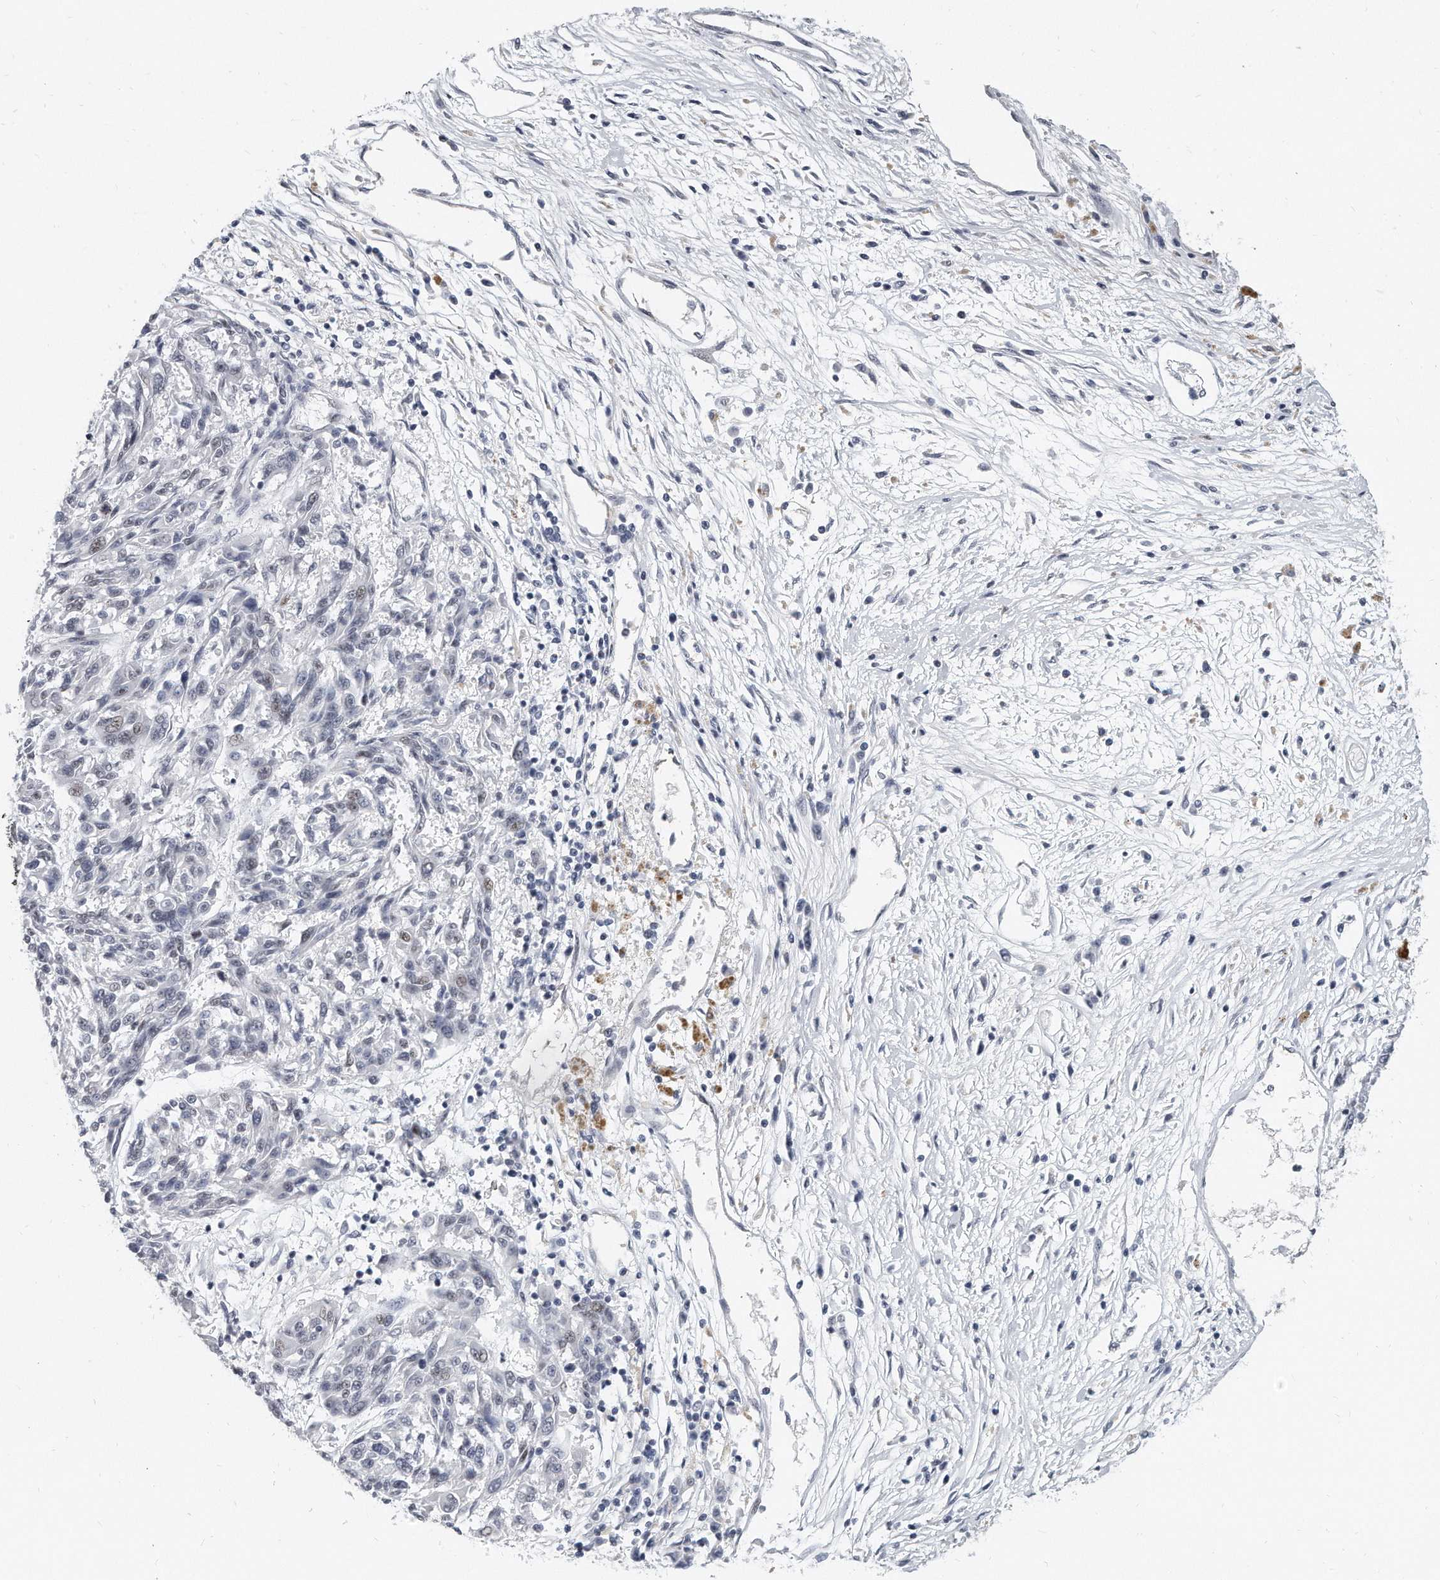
{"staining": {"intensity": "negative", "quantity": "none", "location": "none"}, "tissue": "melanoma", "cell_type": "Tumor cells", "image_type": "cancer", "snomed": [{"axis": "morphology", "description": "Malignant melanoma, NOS"}, {"axis": "topography", "description": "Skin"}], "caption": "Tumor cells show no significant protein staining in melanoma.", "gene": "TFCP2L1", "patient": {"sex": "male", "age": 53}}